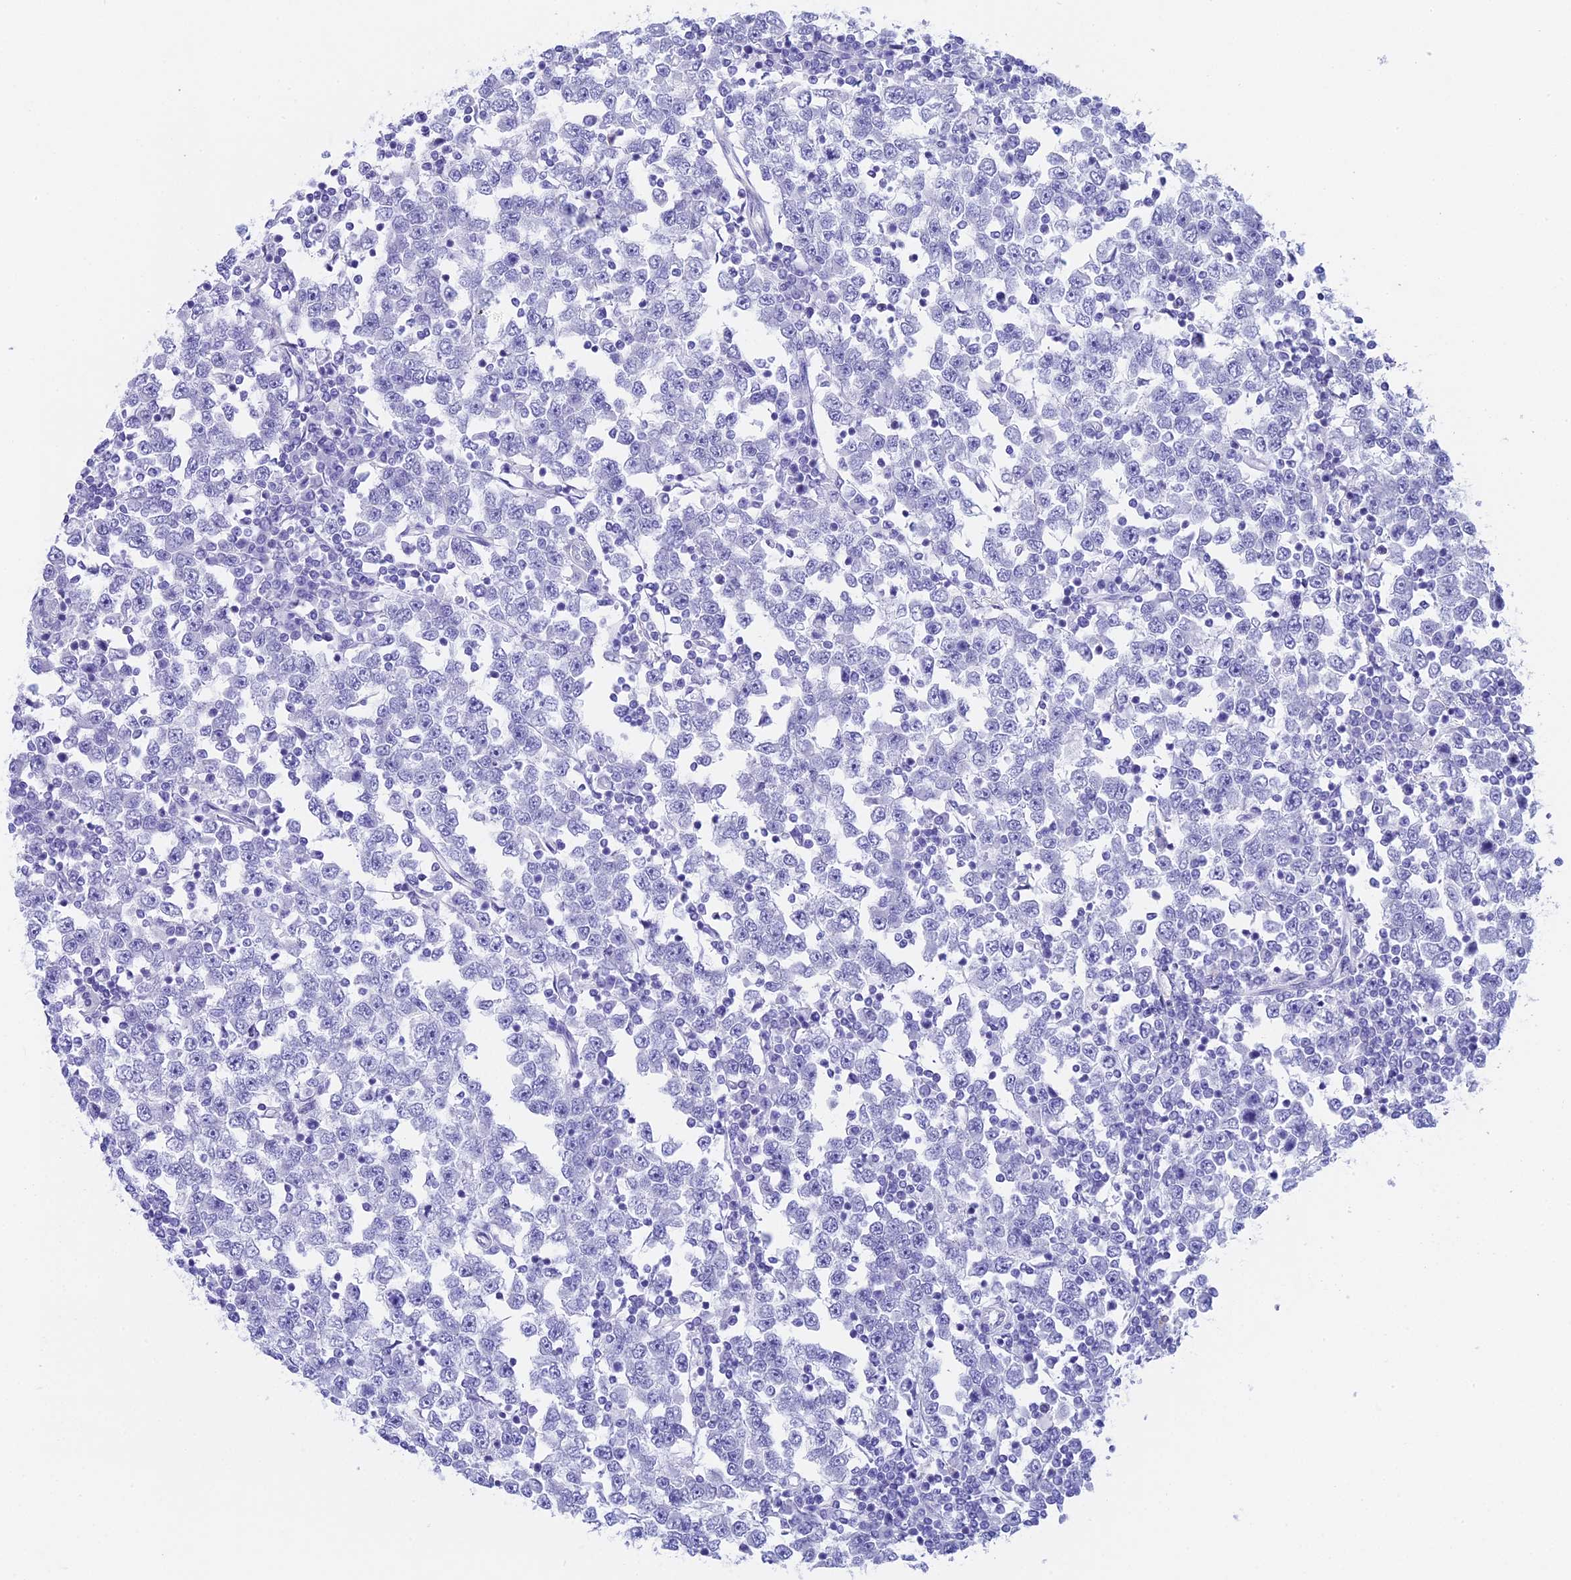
{"staining": {"intensity": "negative", "quantity": "none", "location": "none"}, "tissue": "testis cancer", "cell_type": "Tumor cells", "image_type": "cancer", "snomed": [{"axis": "morphology", "description": "Seminoma, NOS"}, {"axis": "topography", "description": "Testis"}], "caption": "High power microscopy photomicrograph of an immunohistochemistry micrograph of testis seminoma, revealing no significant positivity in tumor cells.", "gene": "TACSTD2", "patient": {"sex": "male", "age": 65}}